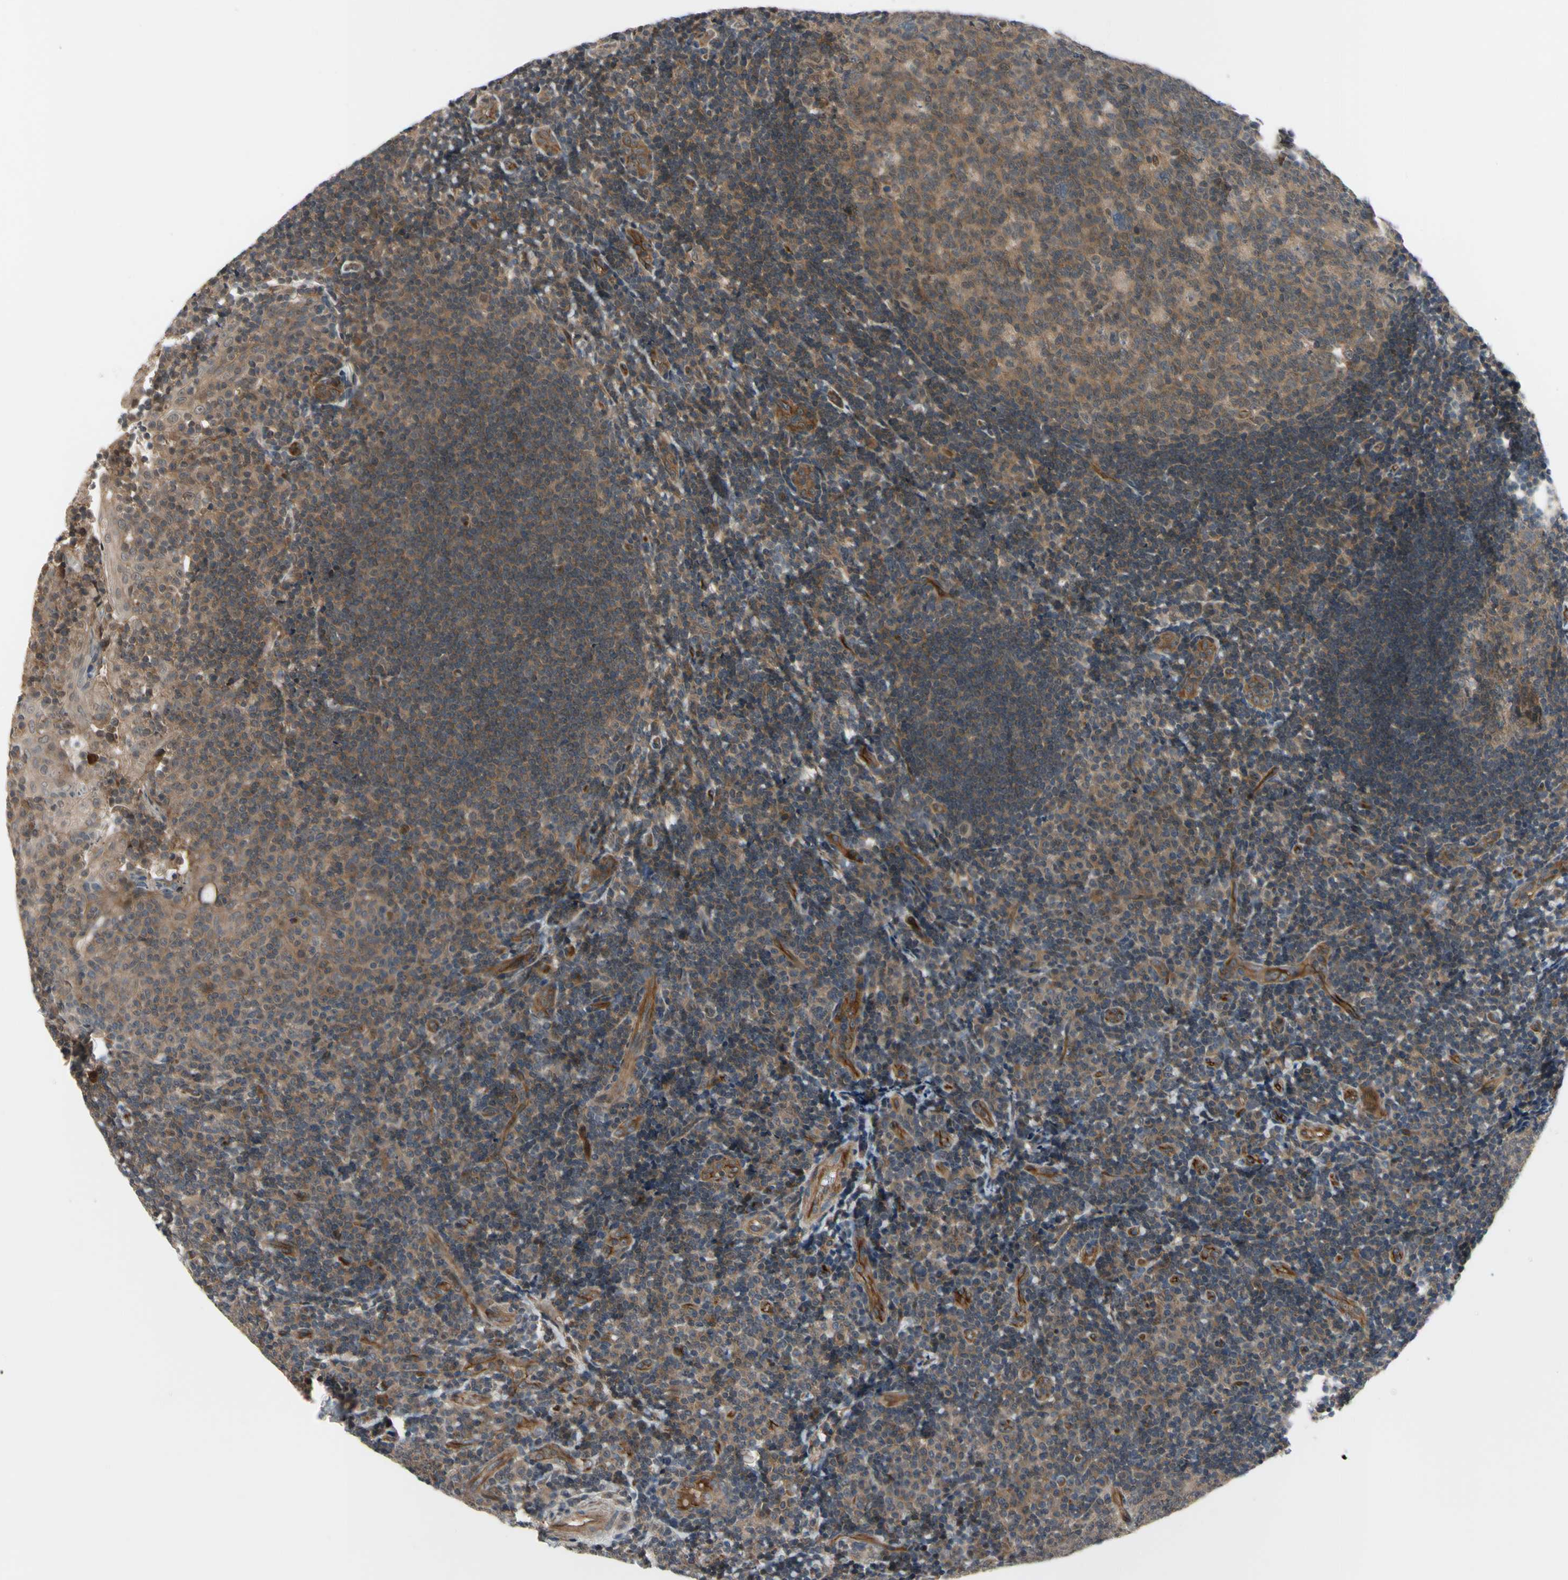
{"staining": {"intensity": "moderate", "quantity": ">75%", "location": "cytoplasmic/membranous"}, "tissue": "tonsil", "cell_type": "Germinal center cells", "image_type": "normal", "snomed": [{"axis": "morphology", "description": "Normal tissue, NOS"}, {"axis": "topography", "description": "Tonsil"}], "caption": "Immunohistochemistry (DAB) staining of unremarkable tonsil displays moderate cytoplasmic/membranous protein staining in about >75% of germinal center cells.", "gene": "COMMD9", "patient": {"sex": "female", "age": 40}}